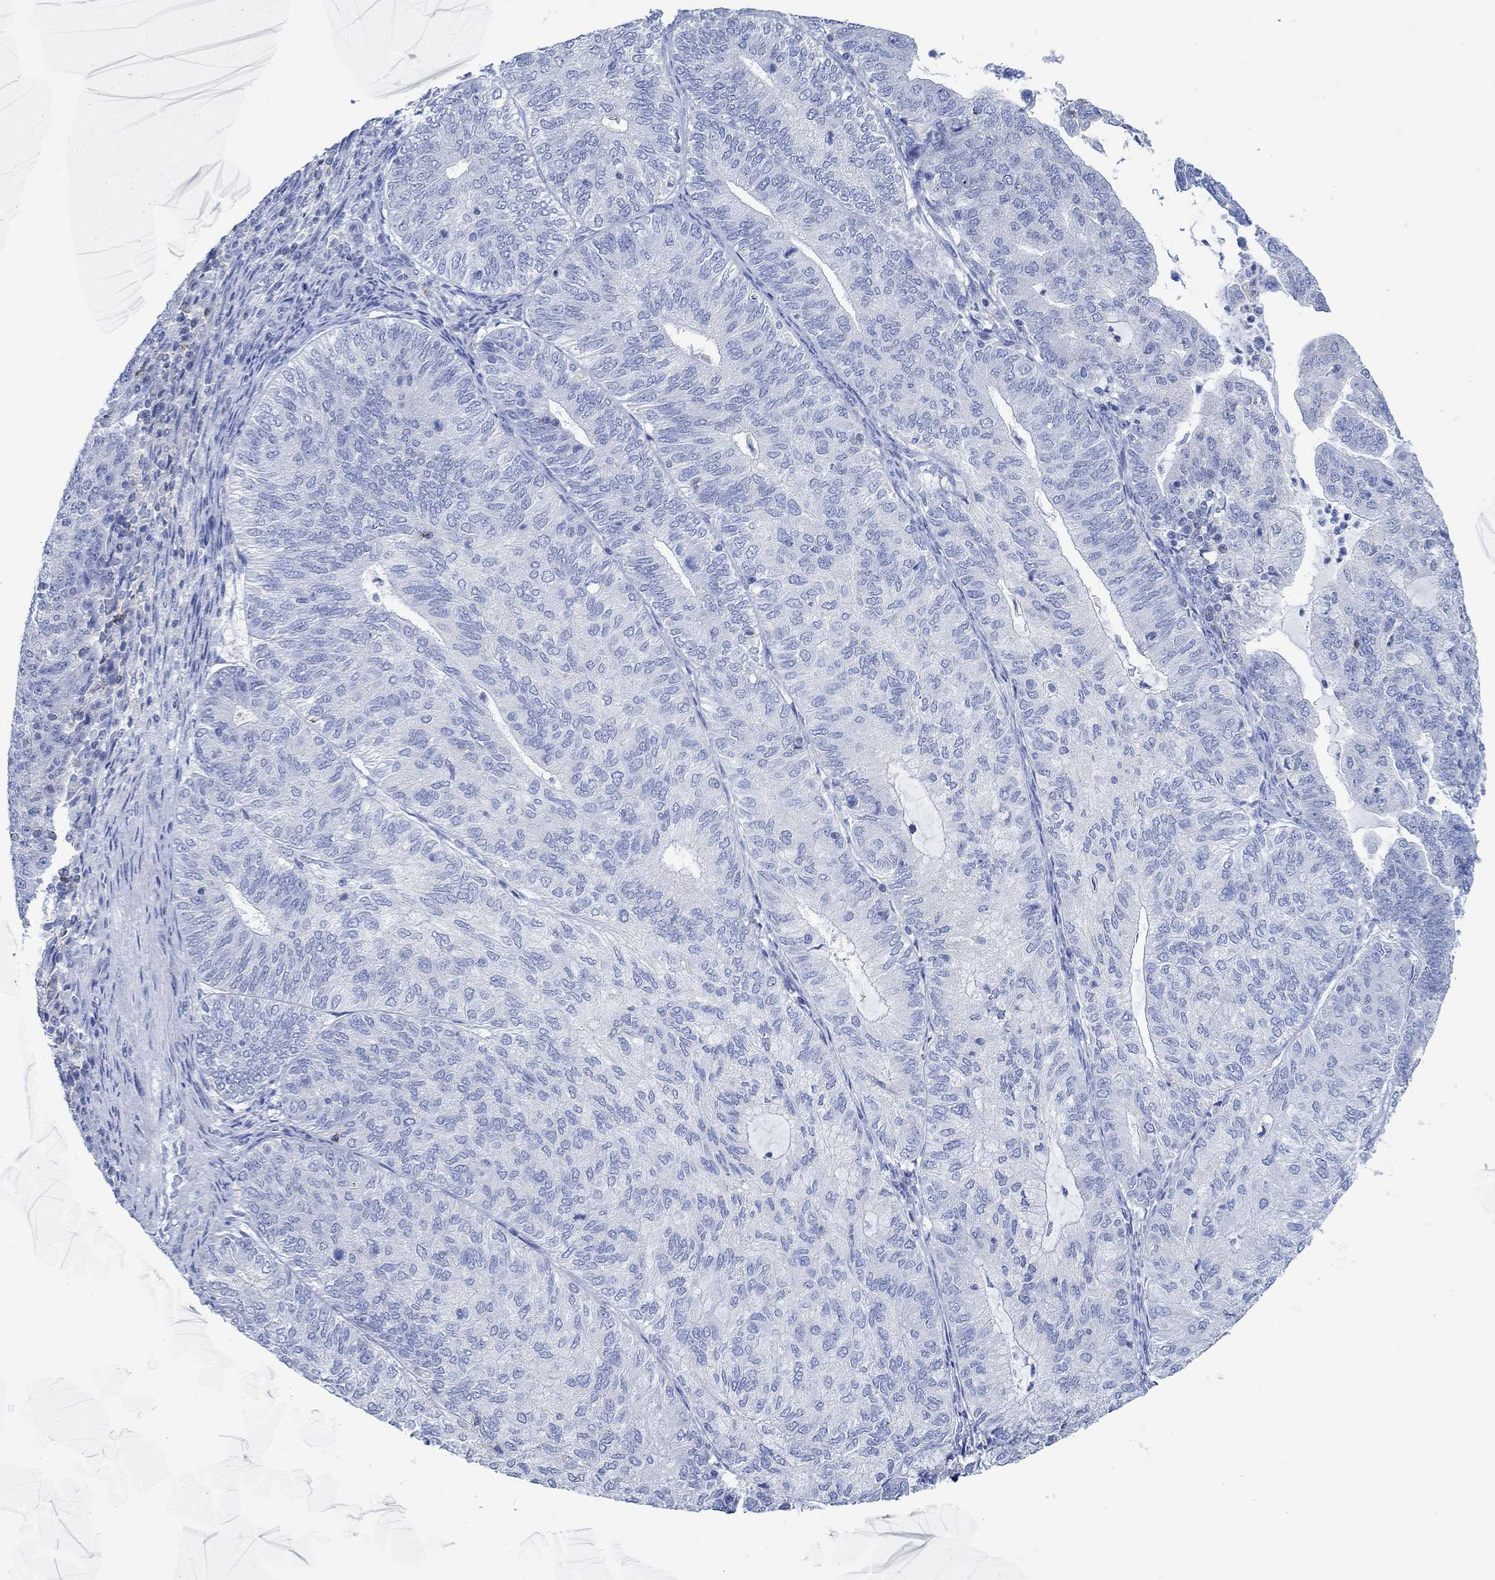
{"staining": {"intensity": "negative", "quantity": "none", "location": "none"}, "tissue": "endometrial cancer", "cell_type": "Tumor cells", "image_type": "cancer", "snomed": [{"axis": "morphology", "description": "Adenocarcinoma, NOS"}, {"axis": "topography", "description": "Endometrium"}], "caption": "Tumor cells show no significant protein expression in endometrial cancer. (Brightfield microscopy of DAB immunohistochemistry at high magnification).", "gene": "PPP1R17", "patient": {"sex": "female", "age": 82}}